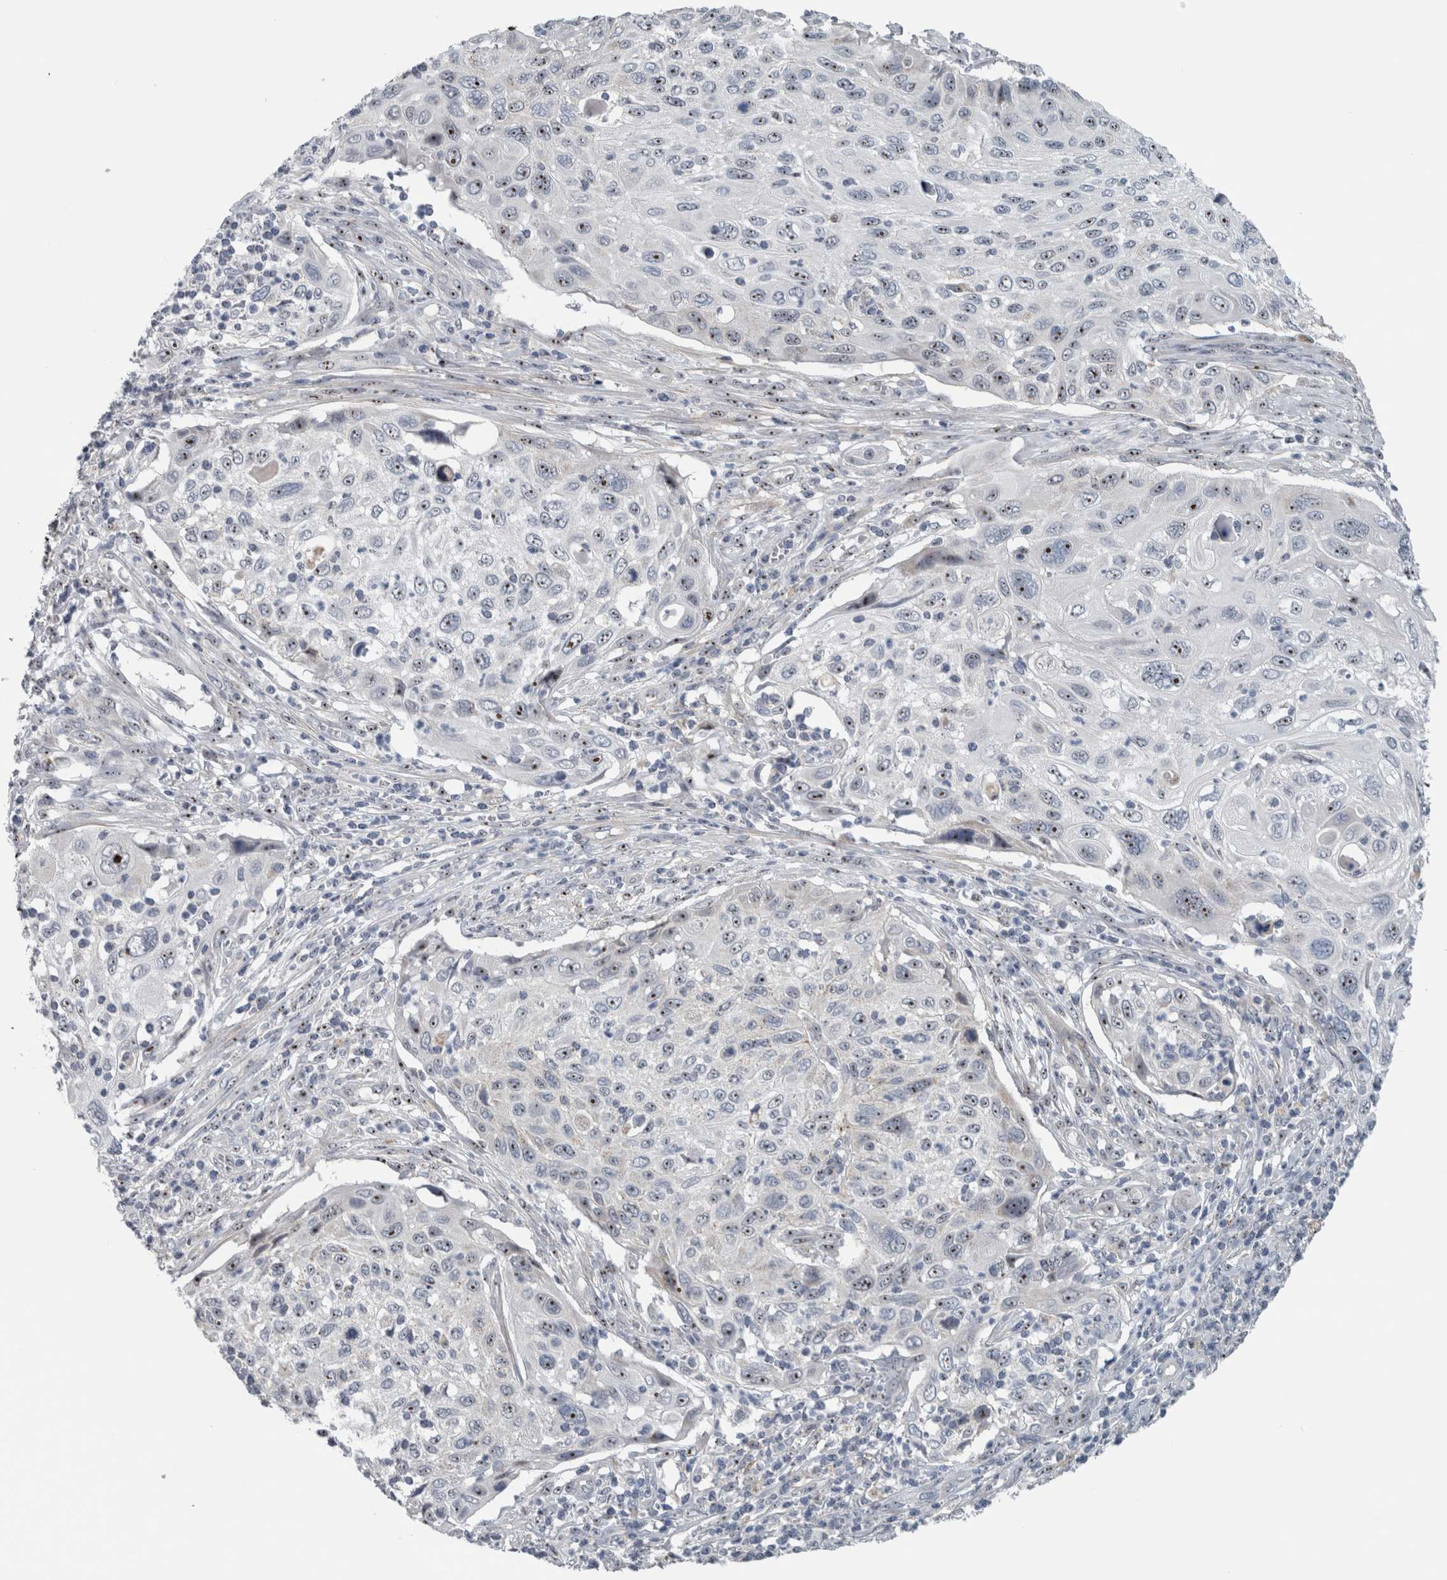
{"staining": {"intensity": "weak", "quantity": "<25%", "location": "nuclear"}, "tissue": "cervical cancer", "cell_type": "Tumor cells", "image_type": "cancer", "snomed": [{"axis": "morphology", "description": "Squamous cell carcinoma, NOS"}, {"axis": "topography", "description": "Cervix"}], "caption": "The immunohistochemistry photomicrograph has no significant expression in tumor cells of cervical squamous cell carcinoma tissue.", "gene": "UTP6", "patient": {"sex": "female", "age": 70}}